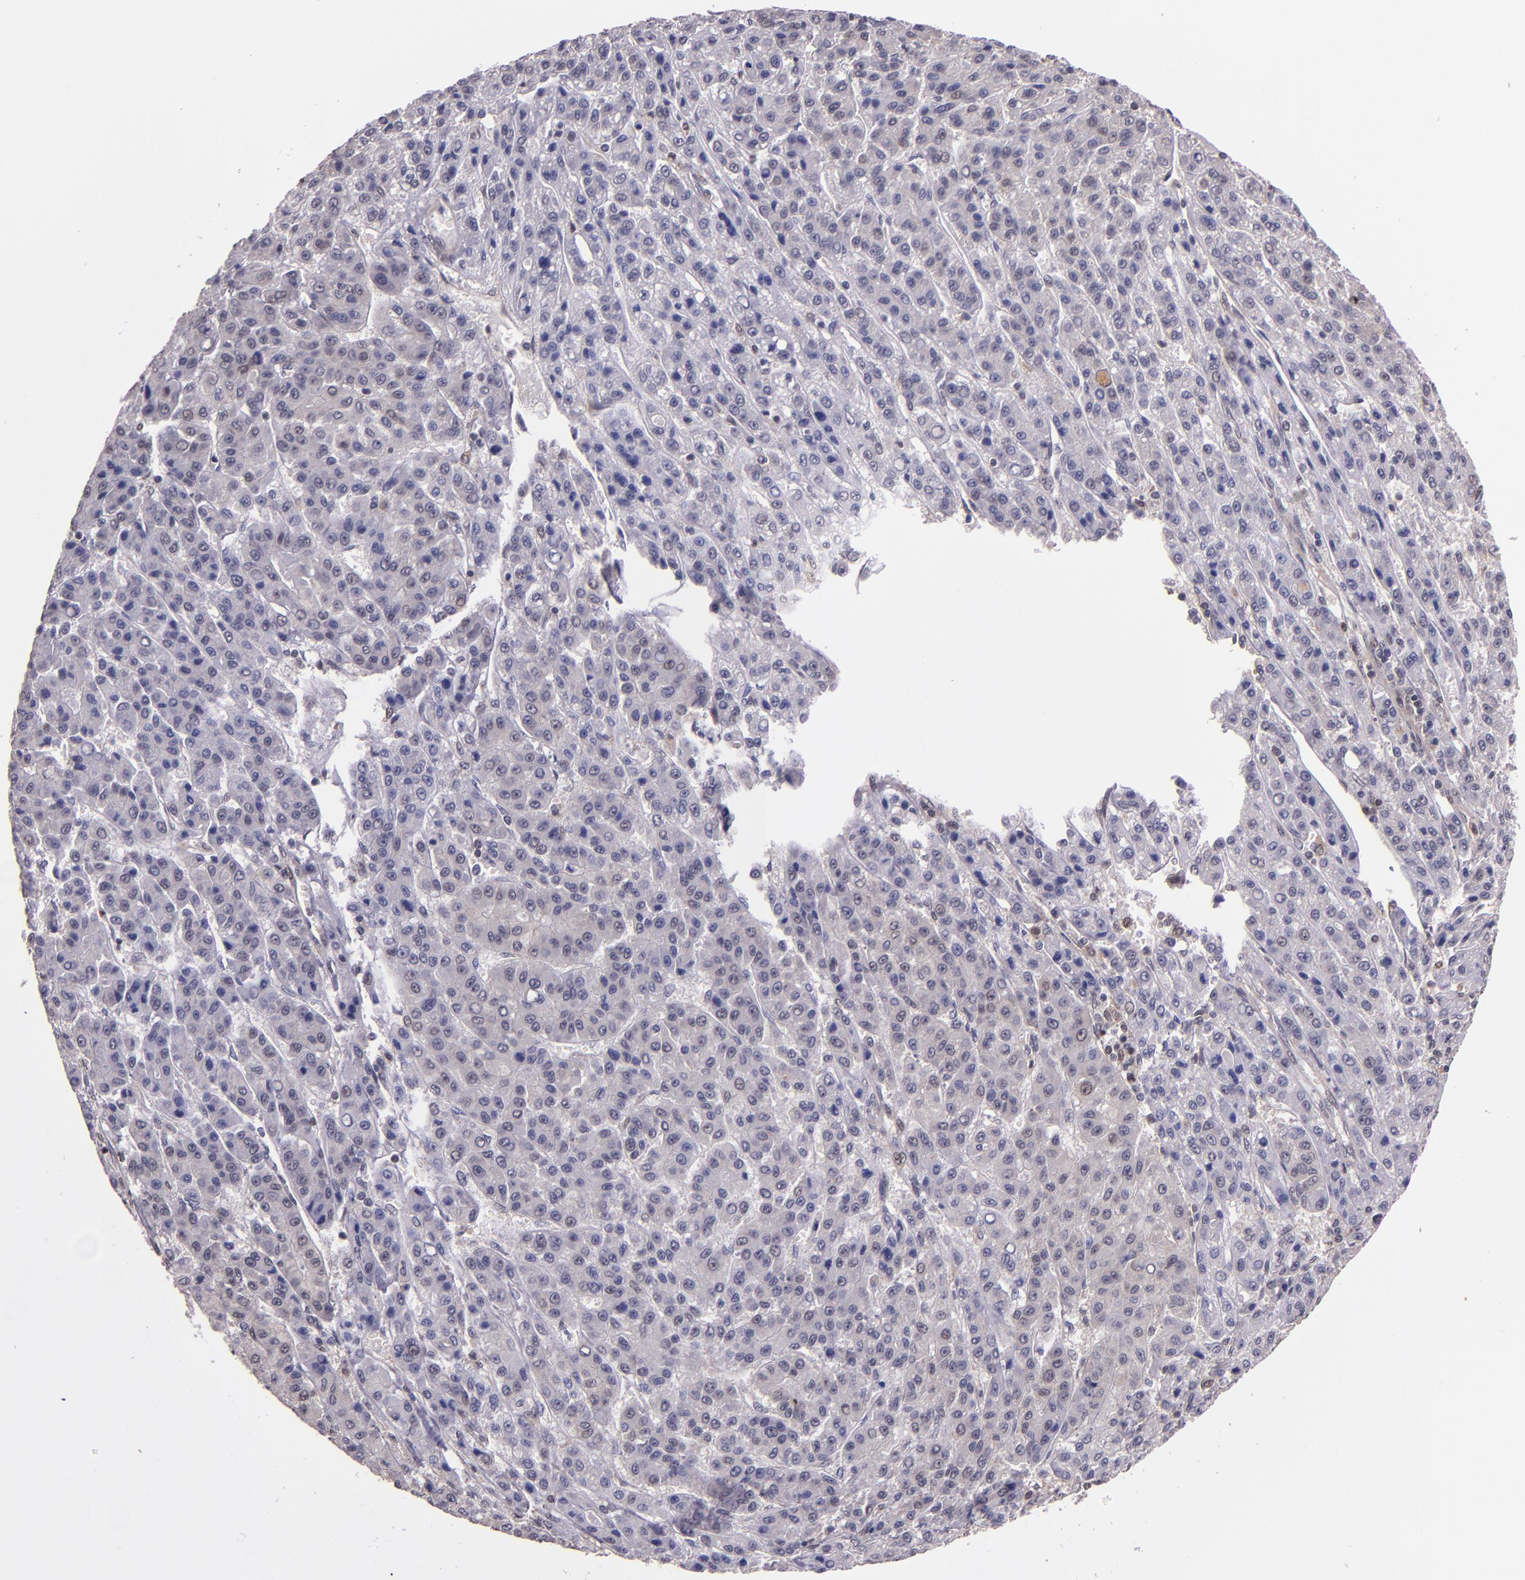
{"staining": {"intensity": "negative", "quantity": "none", "location": "none"}, "tissue": "liver cancer", "cell_type": "Tumor cells", "image_type": "cancer", "snomed": [{"axis": "morphology", "description": "Carcinoma, Hepatocellular, NOS"}, {"axis": "topography", "description": "Liver"}], "caption": "Tumor cells show no significant protein expression in hepatocellular carcinoma (liver).", "gene": "STAT6", "patient": {"sex": "male", "age": 70}}